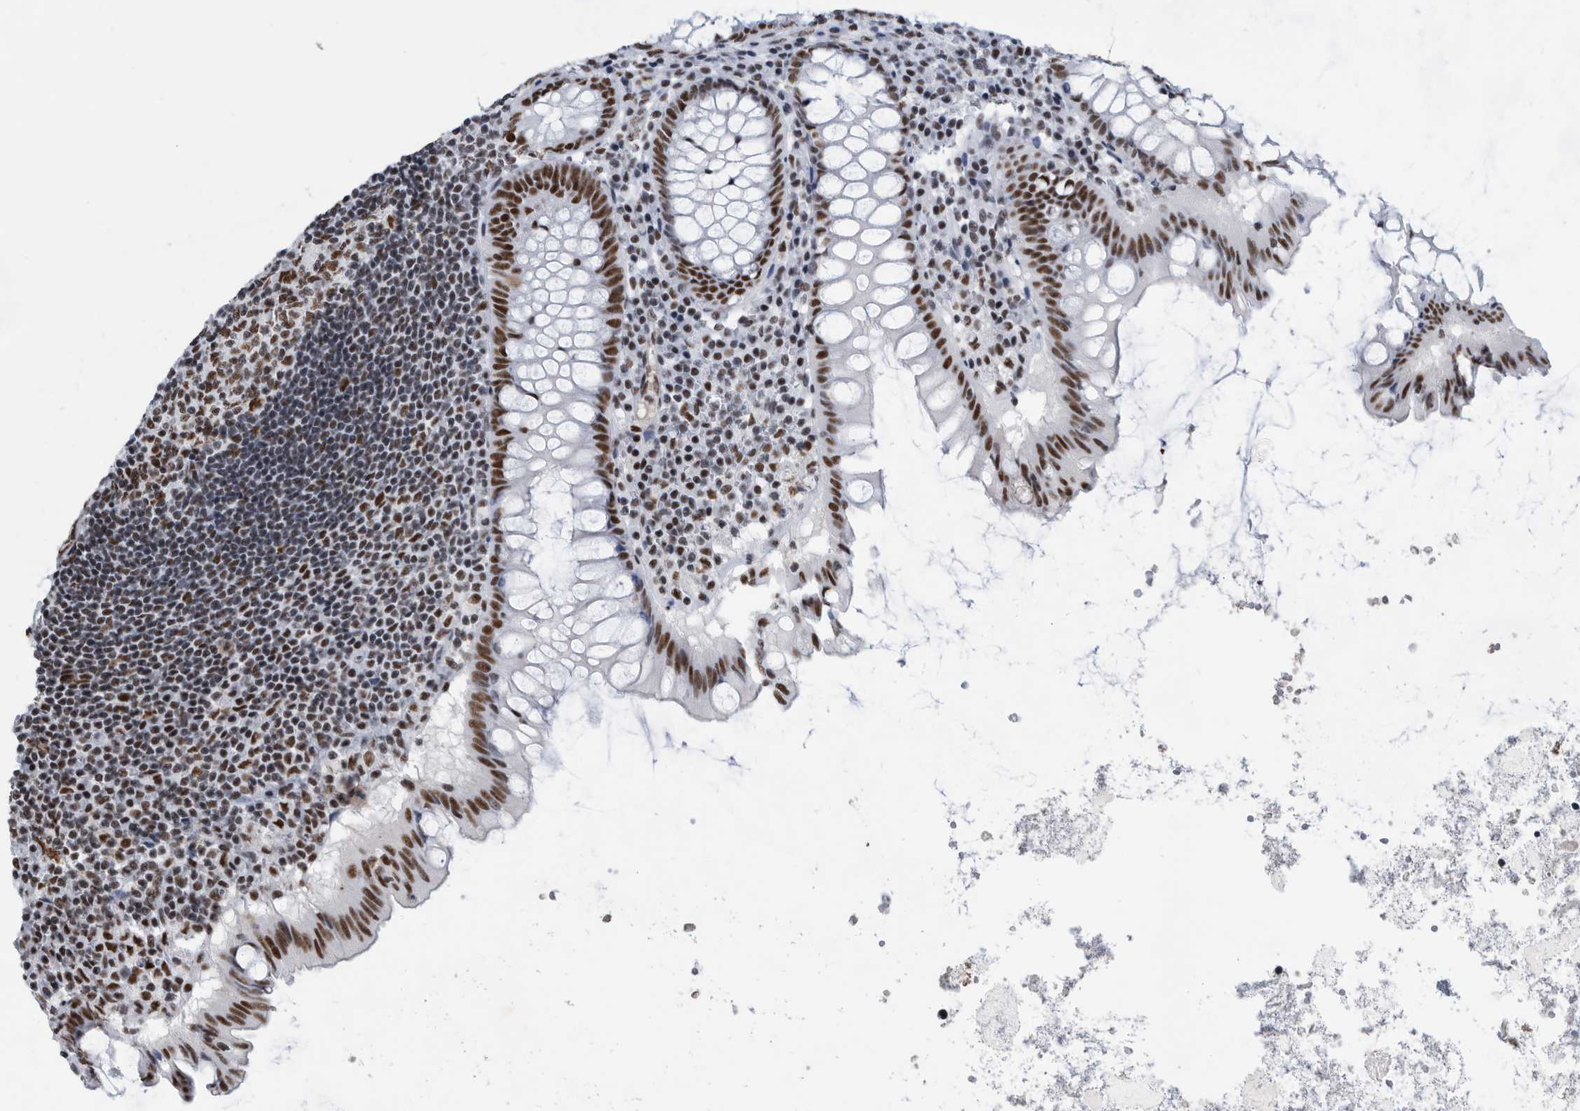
{"staining": {"intensity": "strong", "quantity": ">75%", "location": "nuclear"}, "tissue": "appendix", "cell_type": "Glandular cells", "image_type": "normal", "snomed": [{"axis": "morphology", "description": "Normal tissue, NOS"}, {"axis": "topography", "description": "Appendix"}], "caption": "The photomicrograph reveals staining of normal appendix, revealing strong nuclear protein expression (brown color) within glandular cells.", "gene": "SF3A1", "patient": {"sex": "female", "age": 54}}